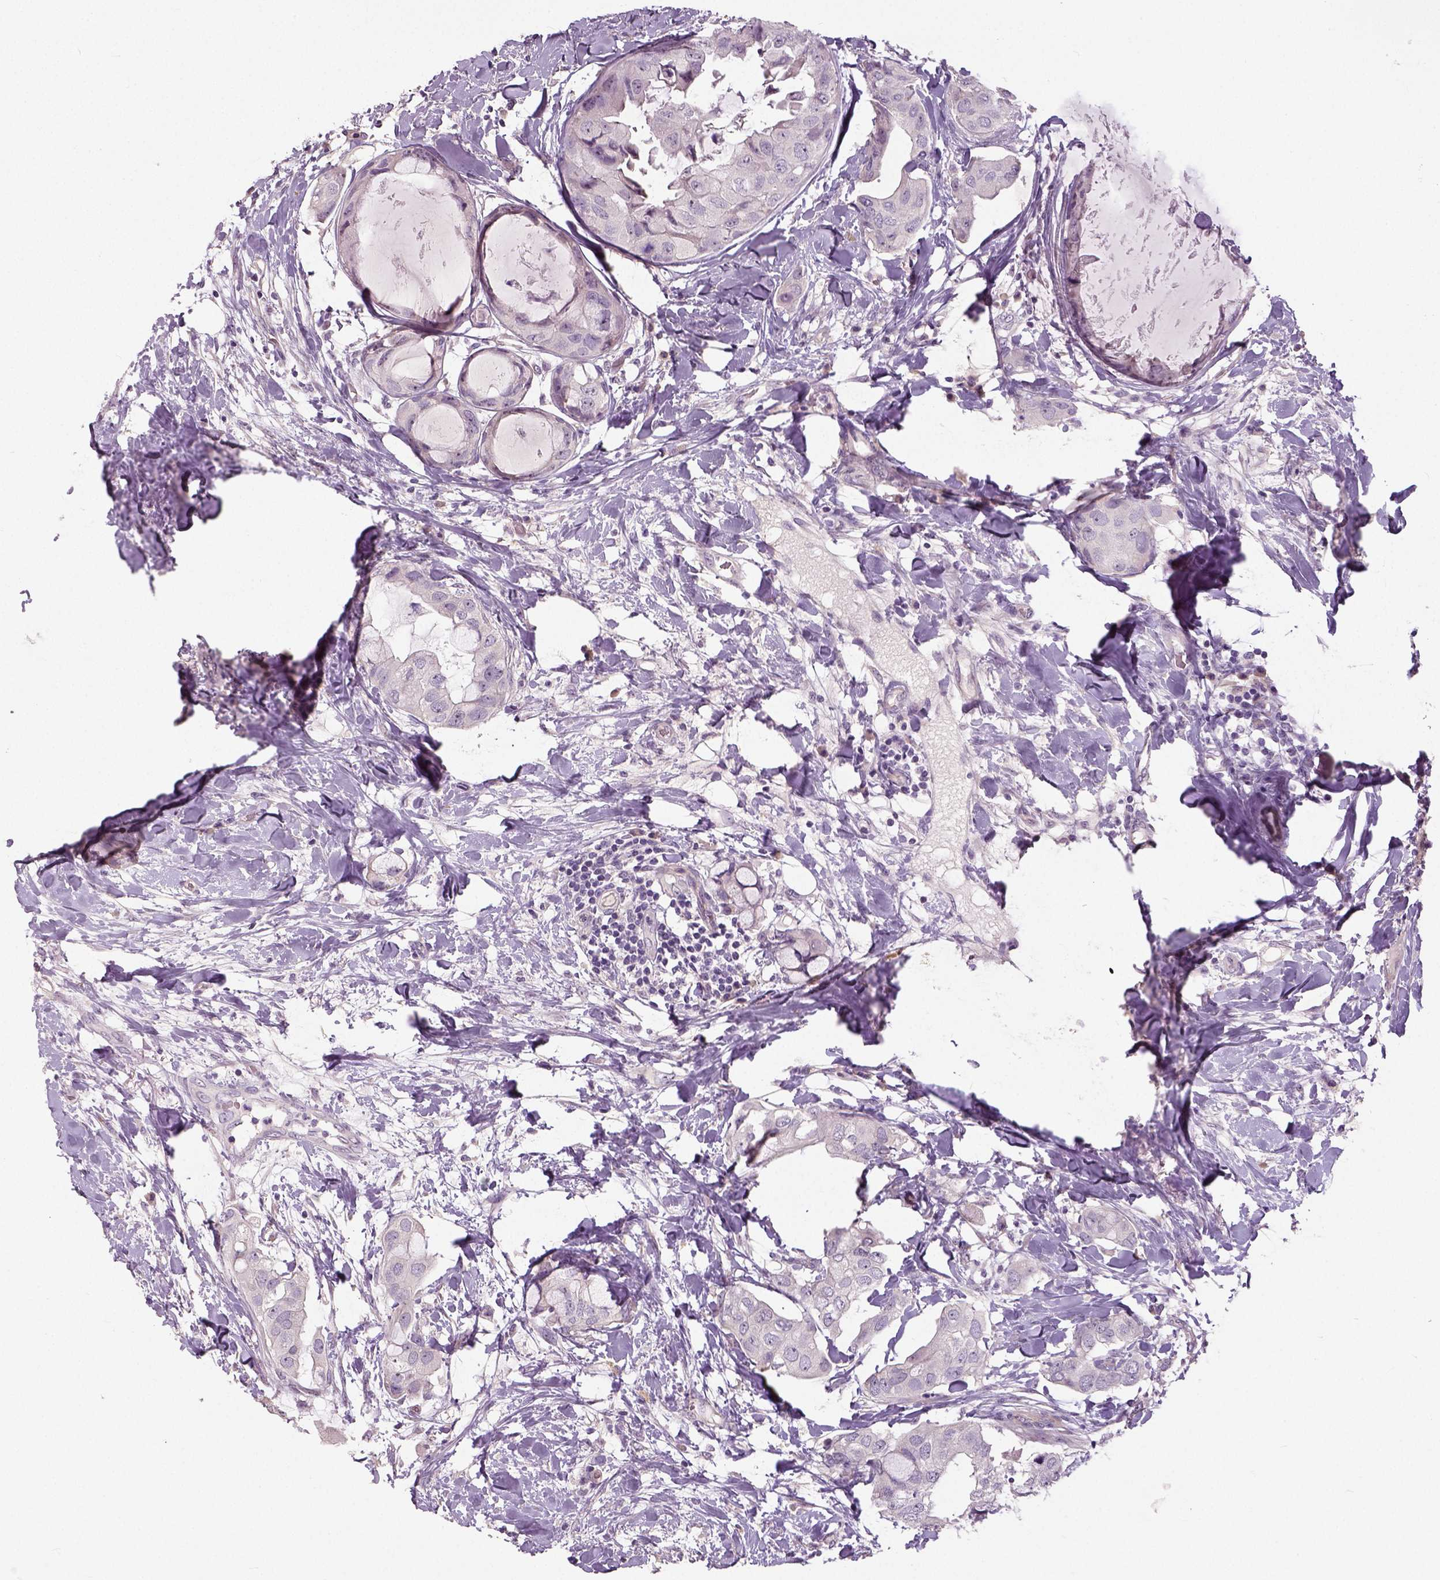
{"staining": {"intensity": "negative", "quantity": "none", "location": "none"}, "tissue": "breast cancer", "cell_type": "Tumor cells", "image_type": "cancer", "snomed": [{"axis": "morphology", "description": "Normal tissue, NOS"}, {"axis": "morphology", "description": "Duct carcinoma"}, {"axis": "topography", "description": "Breast"}], "caption": "DAB immunohistochemical staining of human intraductal carcinoma (breast) reveals no significant staining in tumor cells.", "gene": "NECAB1", "patient": {"sex": "female", "age": 40}}